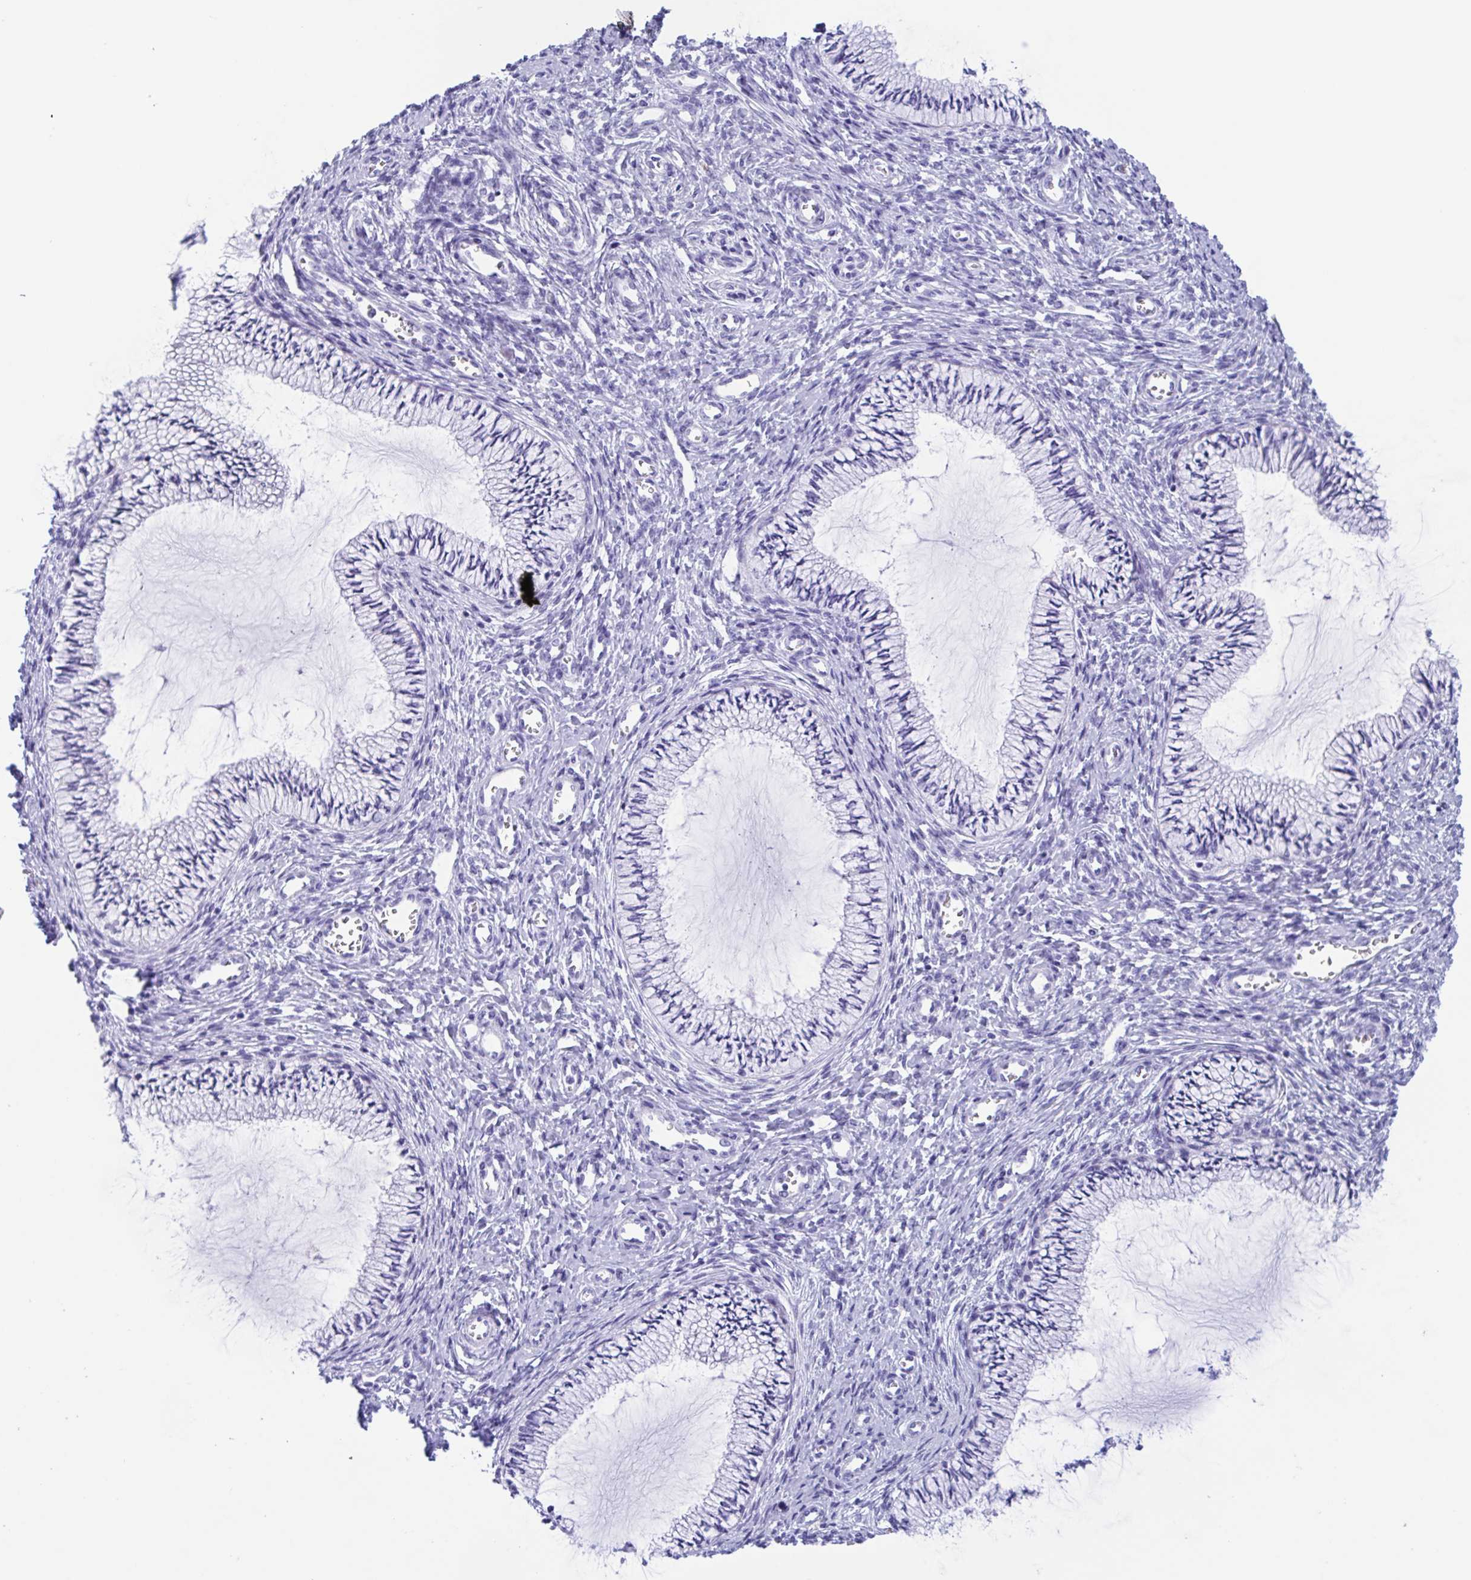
{"staining": {"intensity": "negative", "quantity": "none", "location": "none"}, "tissue": "cervix", "cell_type": "Glandular cells", "image_type": "normal", "snomed": [{"axis": "morphology", "description": "Normal tissue, NOS"}, {"axis": "topography", "description": "Cervix"}], "caption": "DAB immunohistochemical staining of normal human cervix displays no significant staining in glandular cells.", "gene": "ZNF850", "patient": {"sex": "female", "age": 24}}